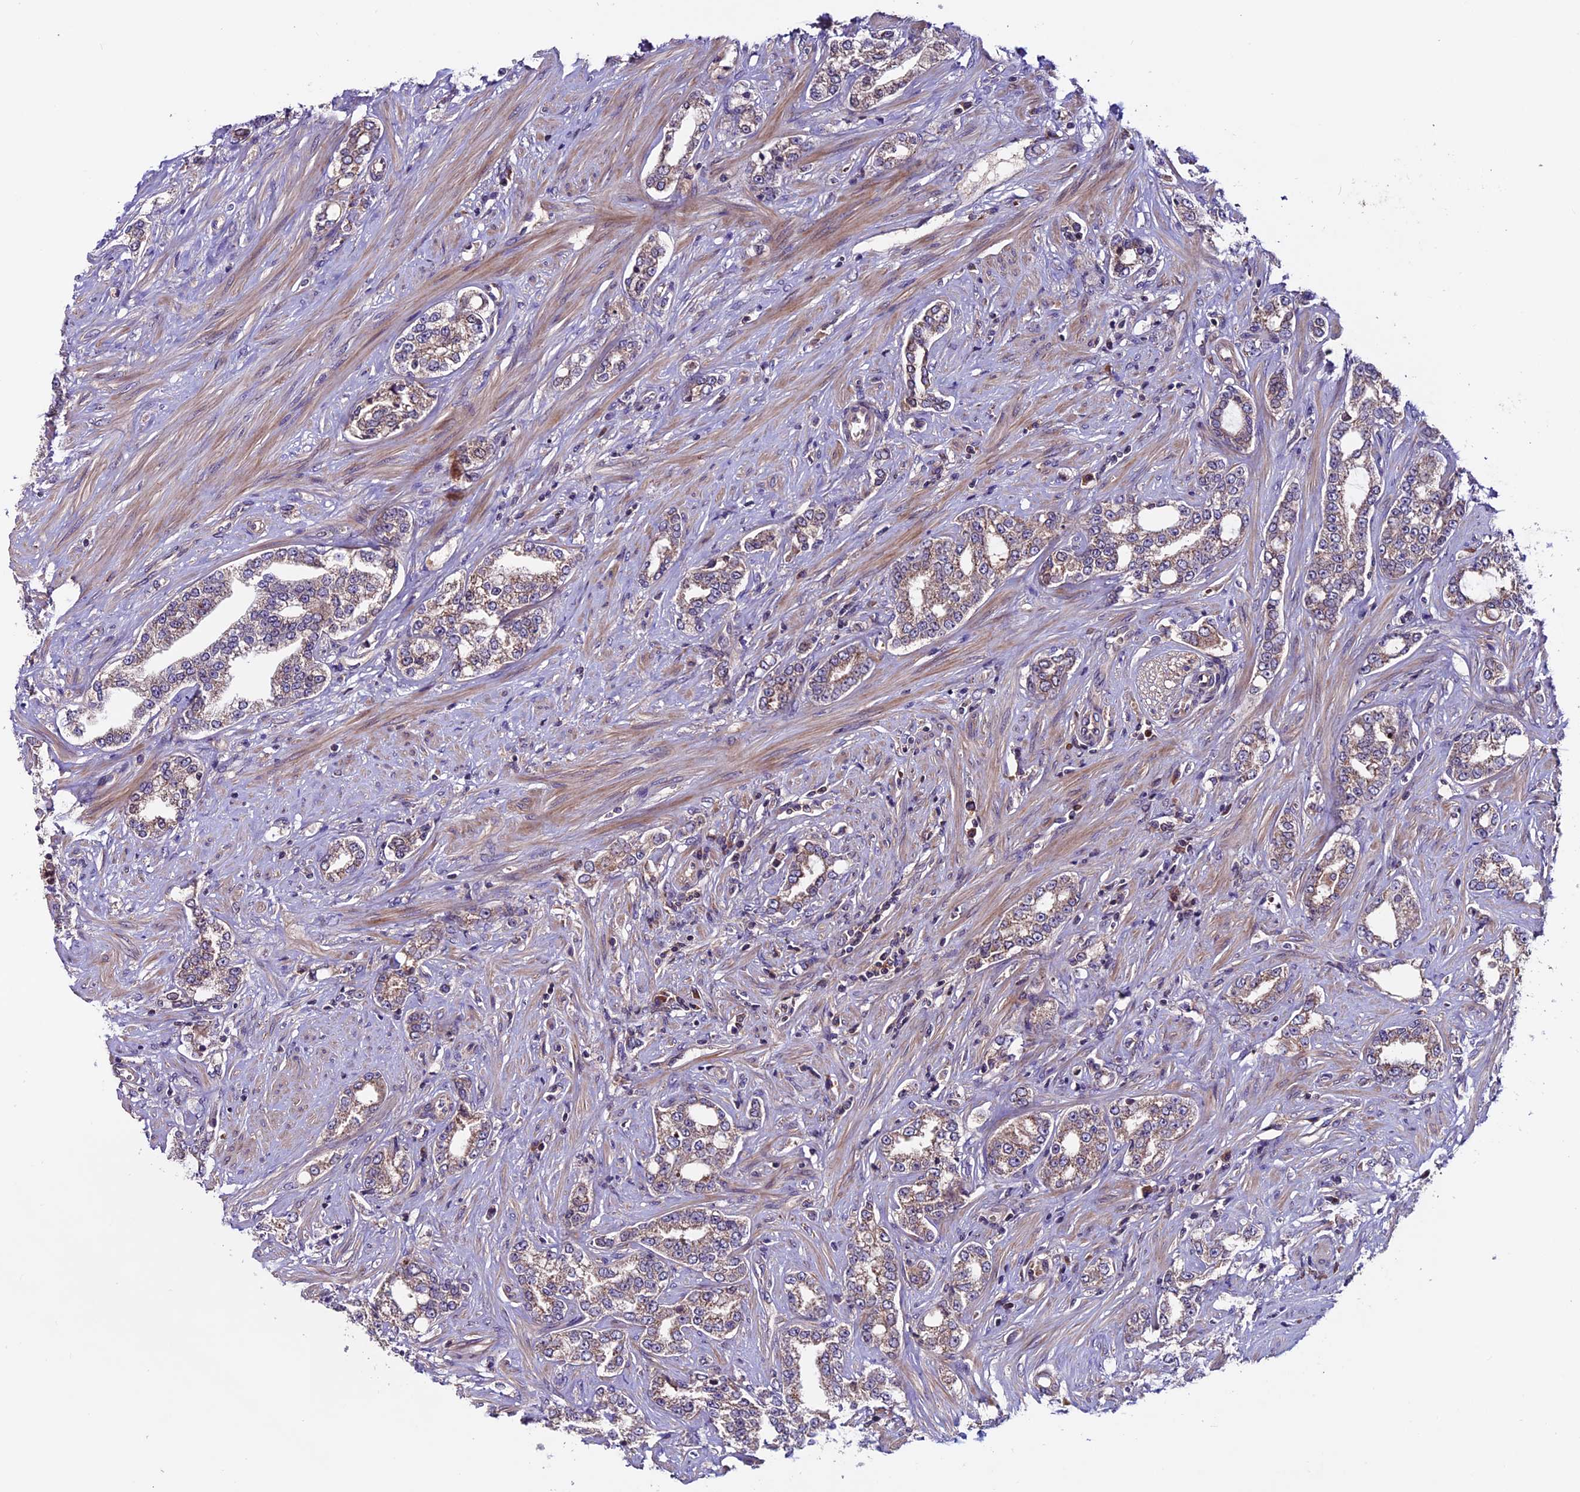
{"staining": {"intensity": "weak", "quantity": "25%-75%", "location": "cytoplasmic/membranous"}, "tissue": "prostate cancer", "cell_type": "Tumor cells", "image_type": "cancer", "snomed": [{"axis": "morphology", "description": "Adenocarcinoma, High grade"}, {"axis": "topography", "description": "Prostate"}], "caption": "This is an image of IHC staining of prostate cancer, which shows weak expression in the cytoplasmic/membranous of tumor cells.", "gene": "ZNF598", "patient": {"sex": "male", "age": 64}}